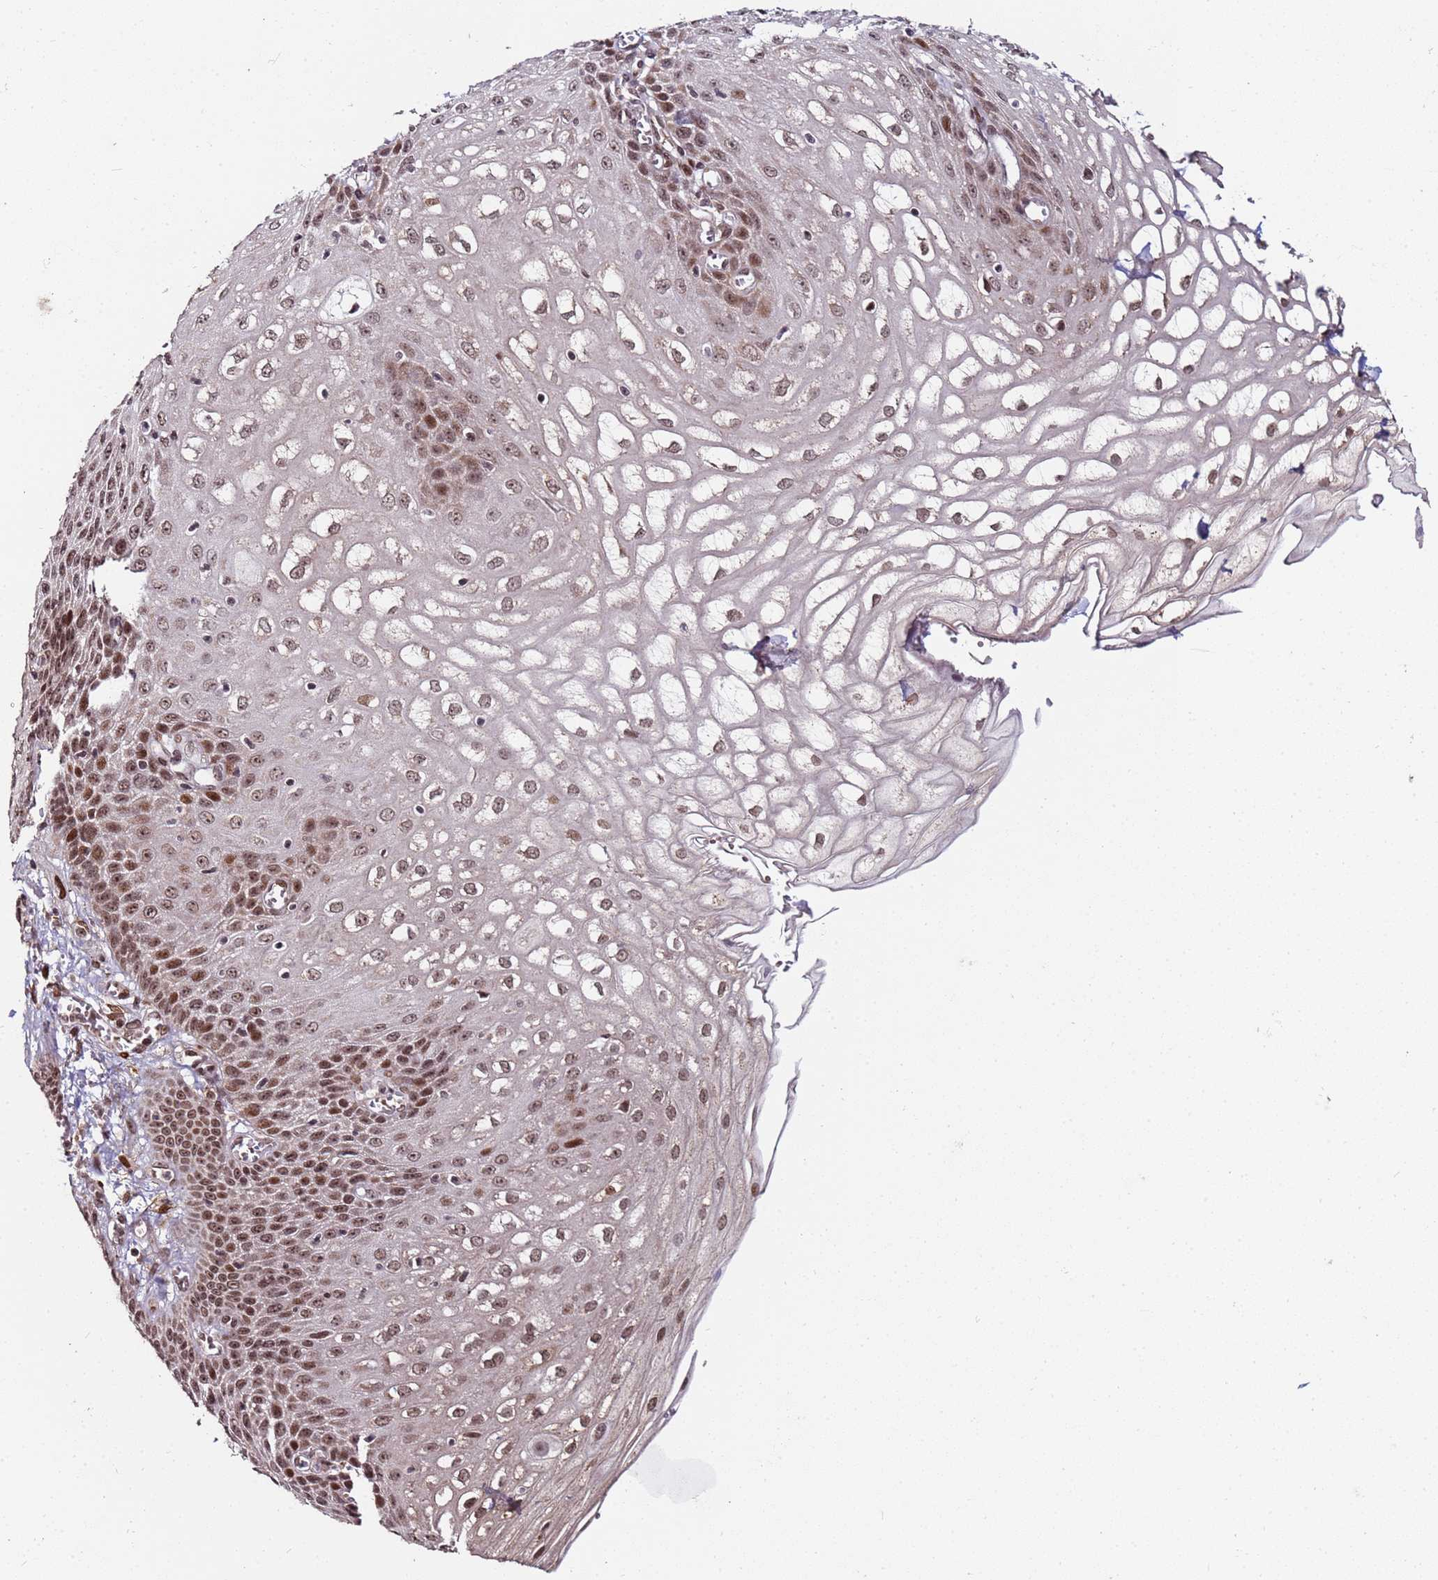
{"staining": {"intensity": "moderate", "quantity": ">75%", "location": "nuclear"}, "tissue": "esophagus", "cell_type": "Squamous epithelial cells", "image_type": "normal", "snomed": [{"axis": "morphology", "description": "Normal tissue, NOS"}, {"axis": "topography", "description": "Esophagus"}], "caption": "An image showing moderate nuclear expression in about >75% of squamous epithelial cells in benign esophagus, as visualized by brown immunohistochemical staining.", "gene": "PPM1H", "patient": {"sex": "male", "age": 81}}